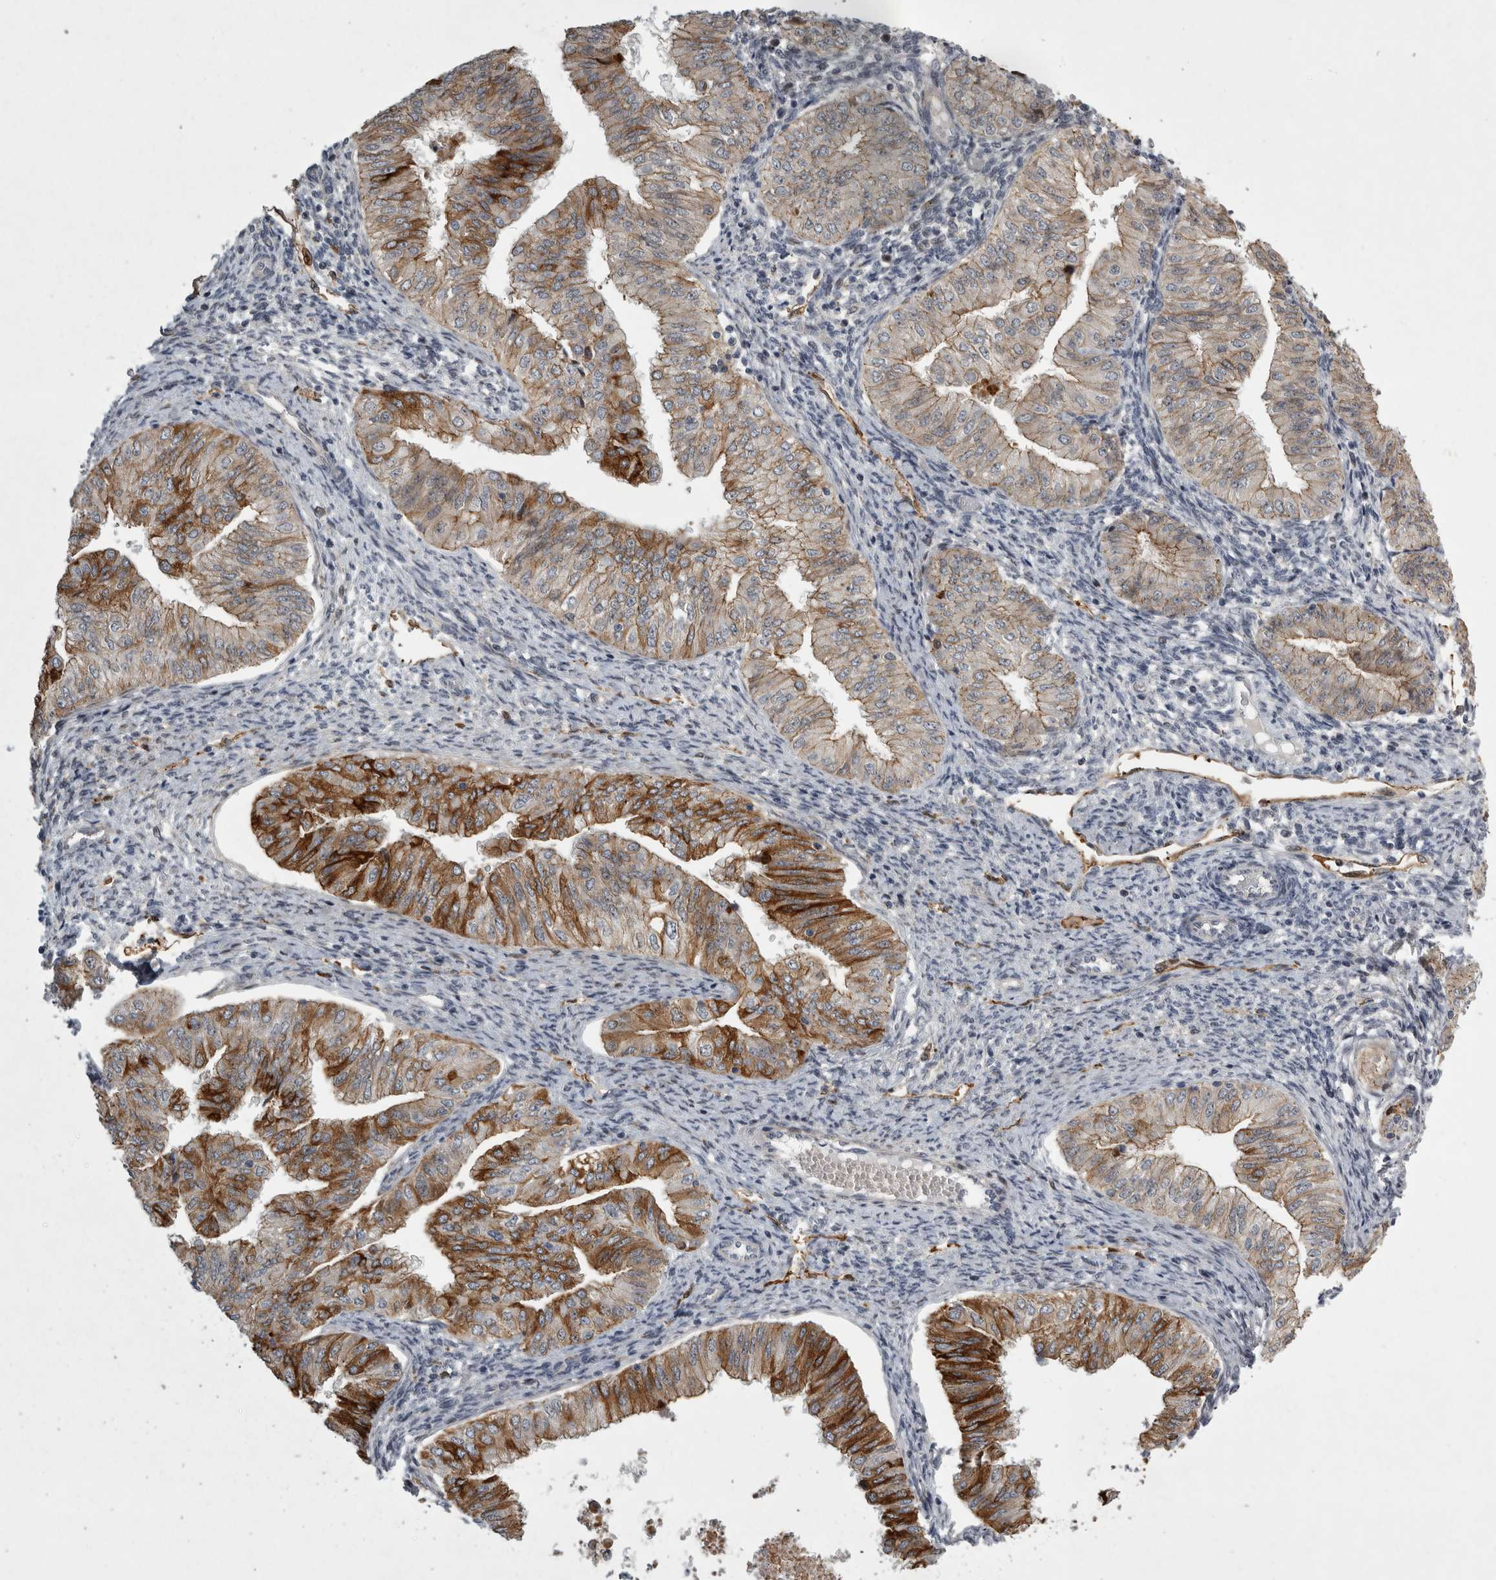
{"staining": {"intensity": "strong", "quantity": ">75%", "location": "cytoplasmic/membranous"}, "tissue": "endometrial cancer", "cell_type": "Tumor cells", "image_type": "cancer", "snomed": [{"axis": "morphology", "description": "Normal tissue, NOS"}, {"axis": "morphology", "description": "Adenocarcinoma, NOS"}, {"axis": "topography", "description": "Endometrium"}], "caption": "Immunohistochemical staining of endometrial adenocarcinoma shows high levels of strong cytoplasmic/membranous protein expression in approximately >75% of tumor cells.", "gene": "MPDZ", "patient": {"sex": "female", "age": 53}}